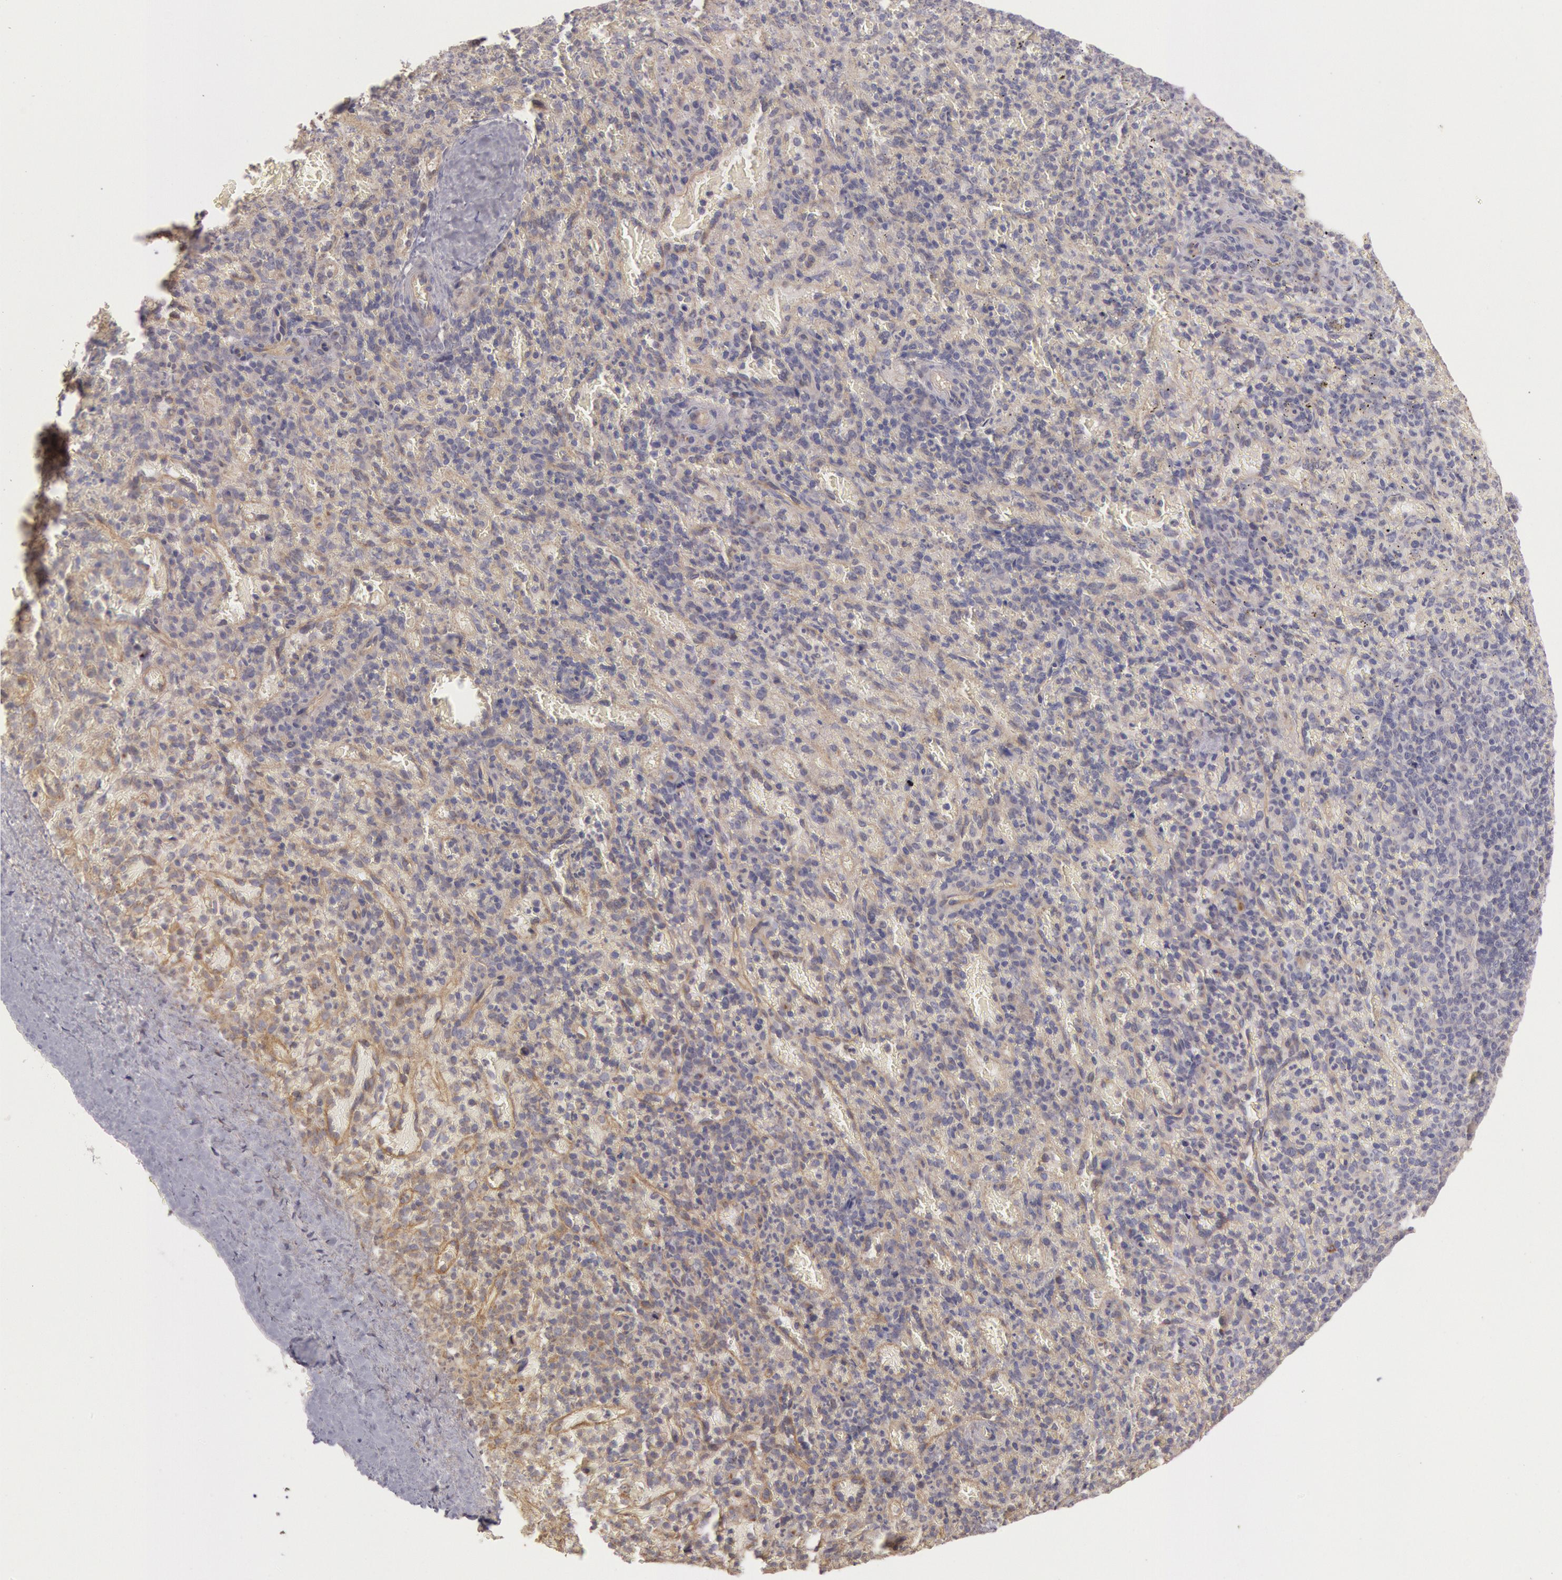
{"staining": {"intensity": "negative", "quantity": "none", "location": "none"}, "tissue": "spleen", "cell_type": "Cells in red pulp", "image_type": "normal", "snomed": [{"axis": "morphology", "description": "Normal tissue, NOS"}, {"axis": "topography", "description": "Spleen"}], "caption": "There is no significant positivity in cells in red pulp of spleen. (DAB immunohistochemistry (IHC) visualized using brightfield microscopy, high magnification).", "gene": "AMOTL1", "patient": {"sex": "female", "age": 50}}